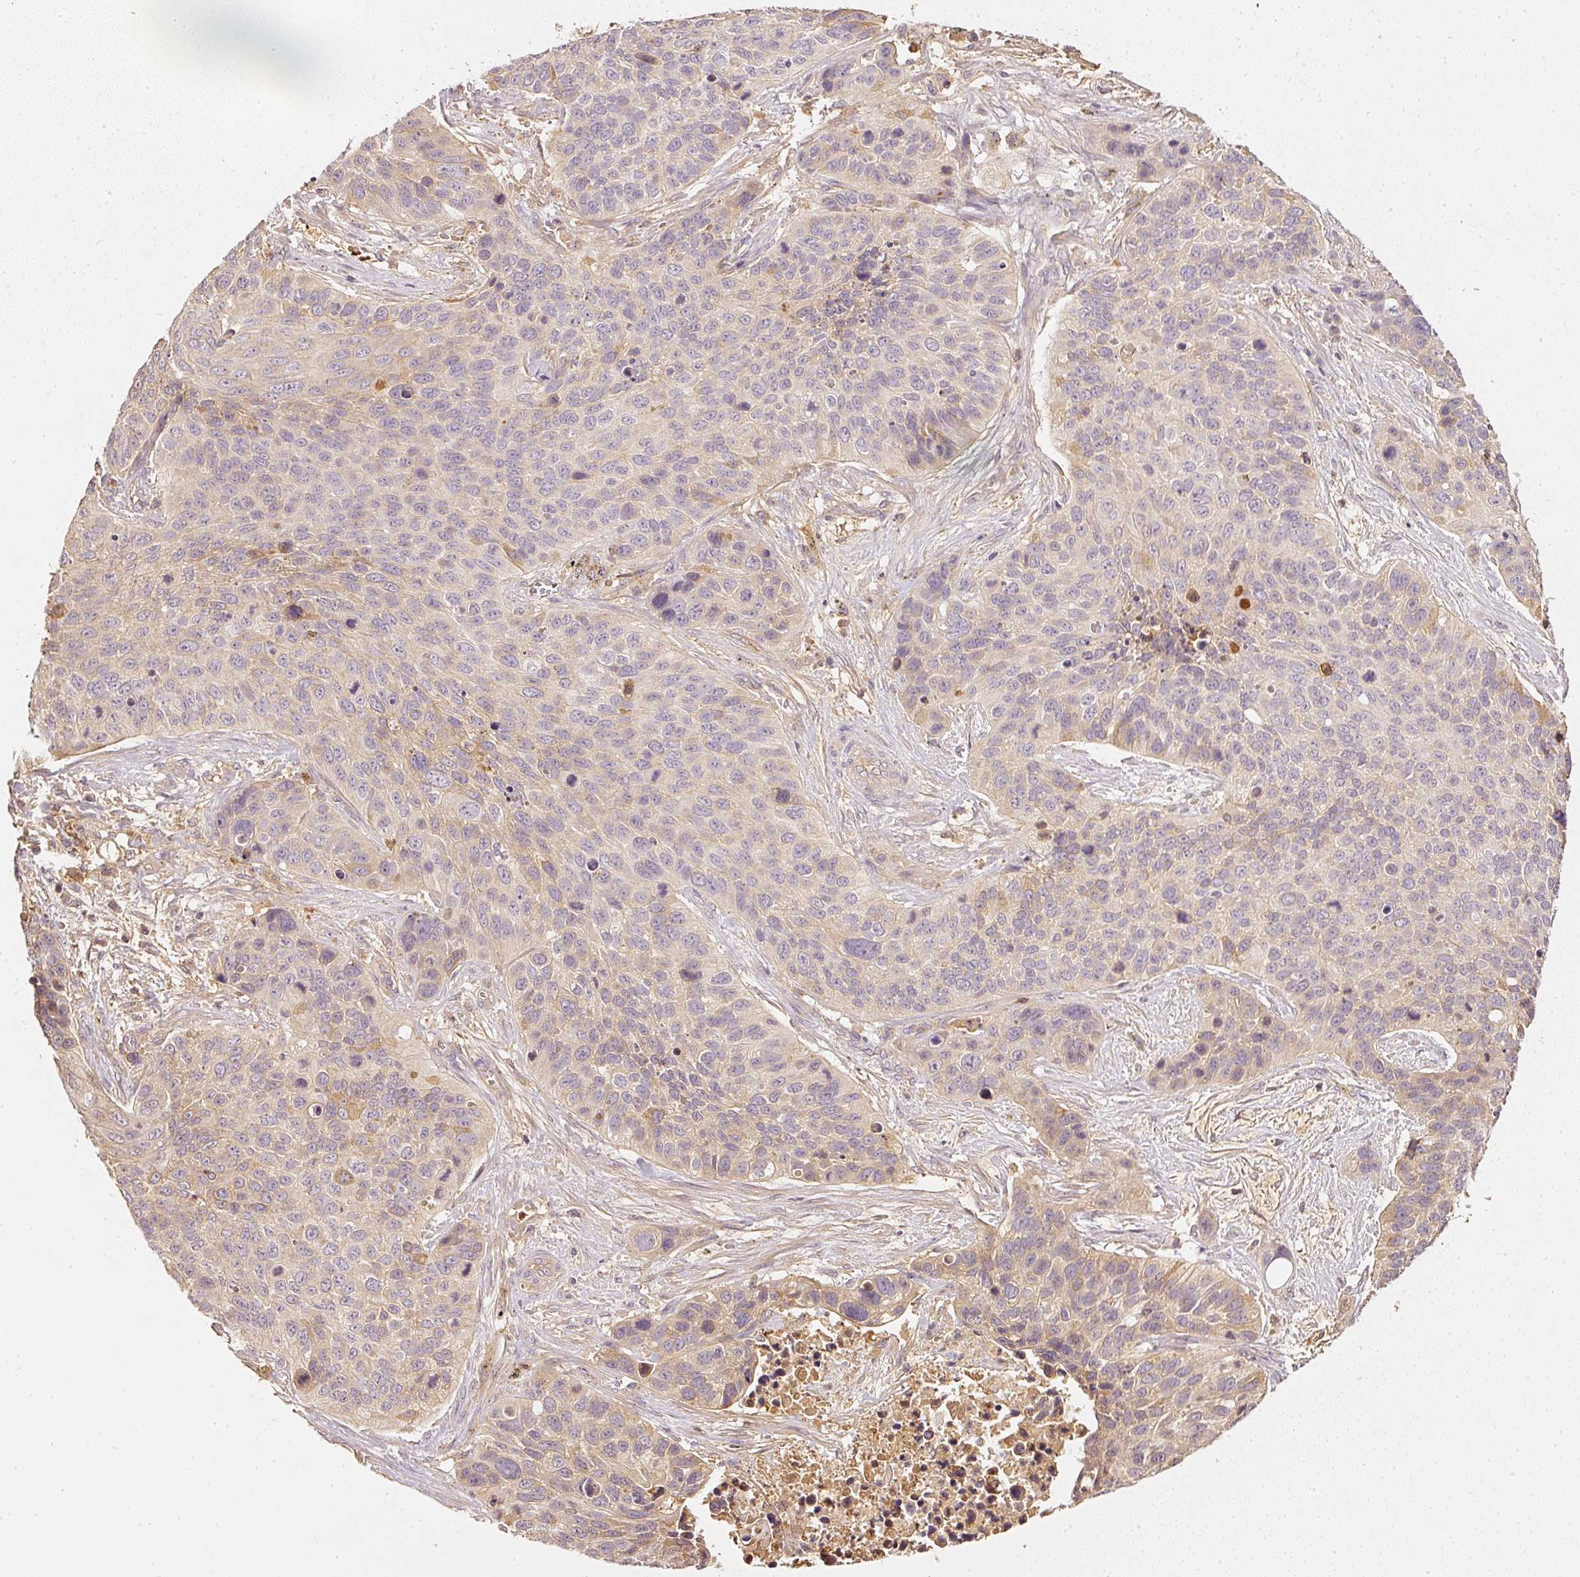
{"staining": {"intensity": "weak", "quantity": "<25%", "location": "cytoplasmic/membranous"}, "tissue": "lung cancer", "cell_type": "Tumor cells", "image_type": "cancer", "snomed": [{"axis": "morphology", "description": "Squamous cell carcinoma, NOS"}, {"axis": "topography", "description": "Lung"}], "caption": "Immunohistochemical staining of human lung cancer displays no significant staining in tumor cells. (DAB (3,3'-diaminobenzidine) immunohistochemistry (IHC) visualized using brightfield microscopy, high magnification).", "gene": "EVL", "patient": {"sex": "male", "age": 62}}